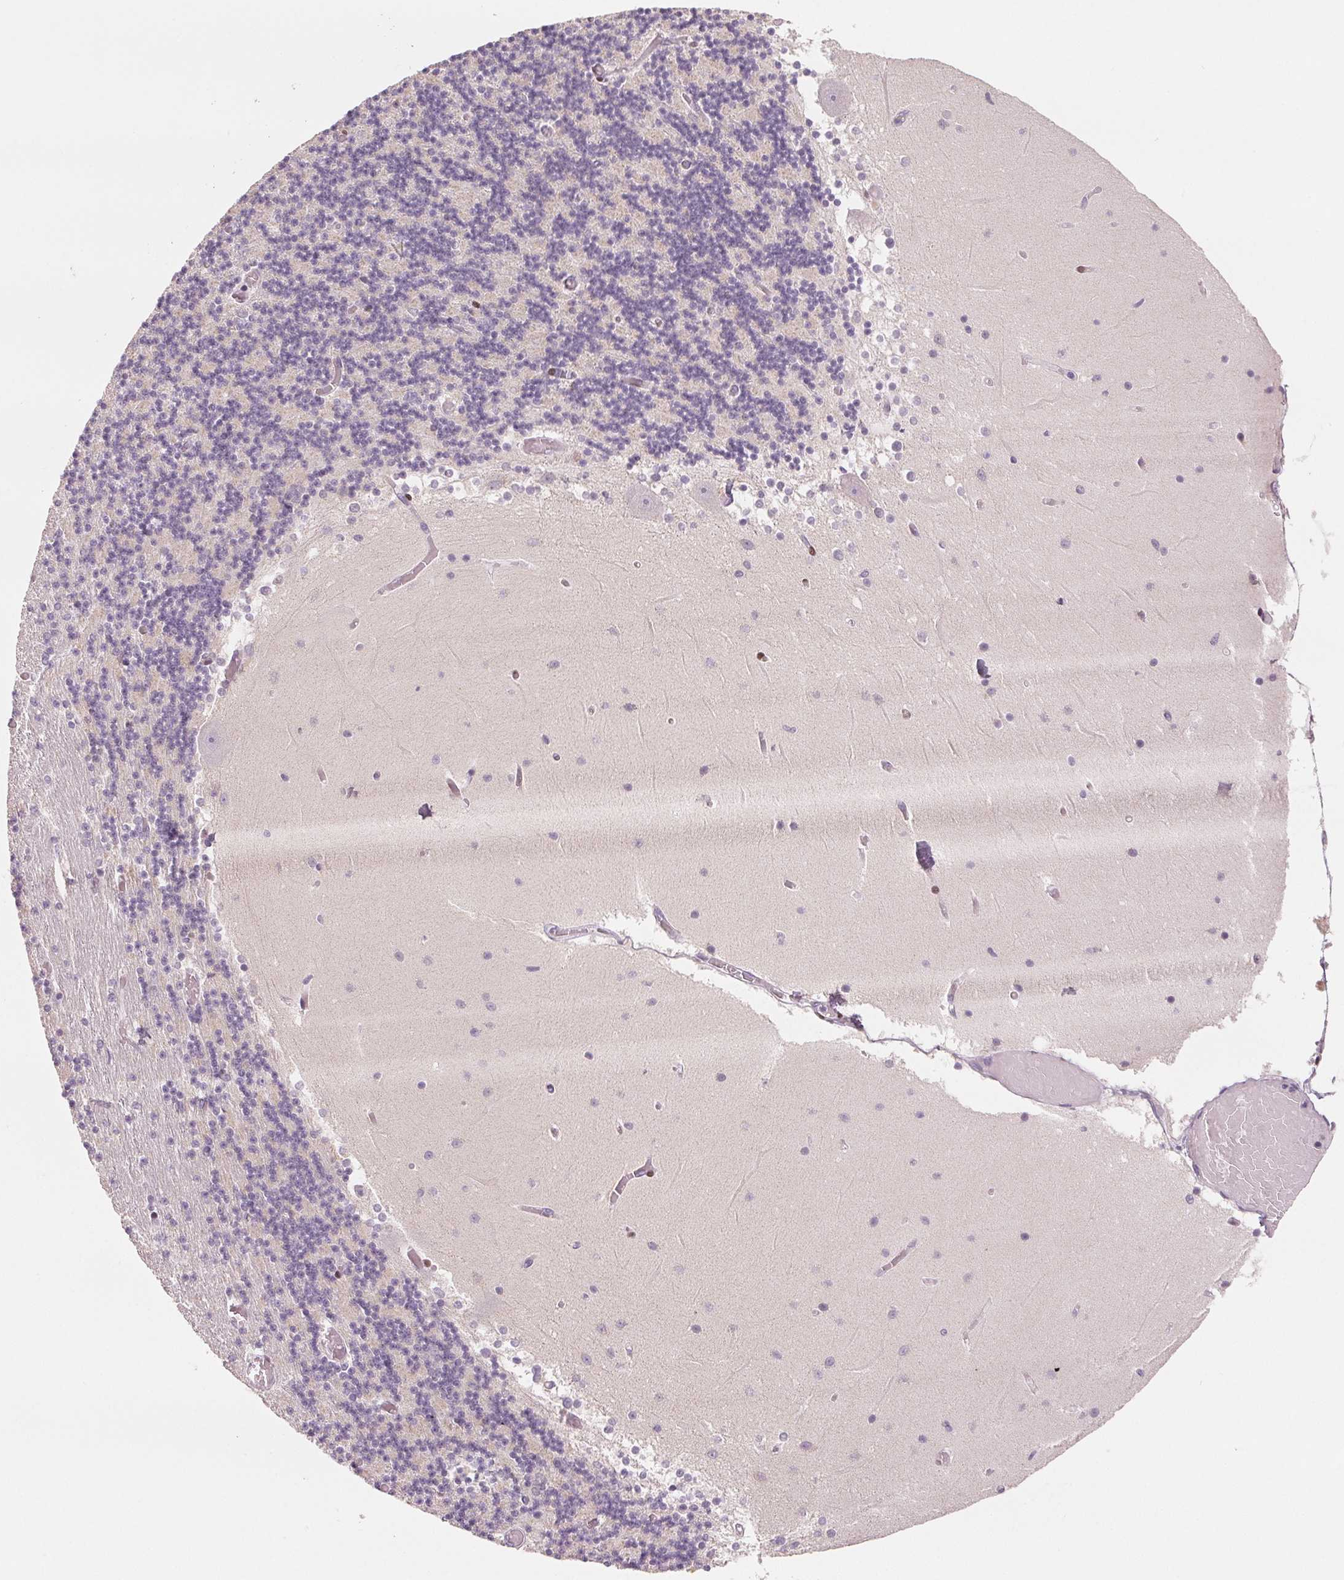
{"staining": {"intensity": "negative", "quantity": "none", "location": "none"}, "tissue": "cerebellum", "cell_type": "Cells in granular layer", "image_type": "normal", "snomed": [{"axis": "morphology", "description": "Normal tissue, NOS"}, {"axis": "topography", "description": "Cerebellum"}], "caption": "Immunohistochemical staining of unremarkable human cerebellum displays no significant expression in cells in granular layer.", "gene": "SMARCD3", "patient": {"sex": "female", "age": 28}}